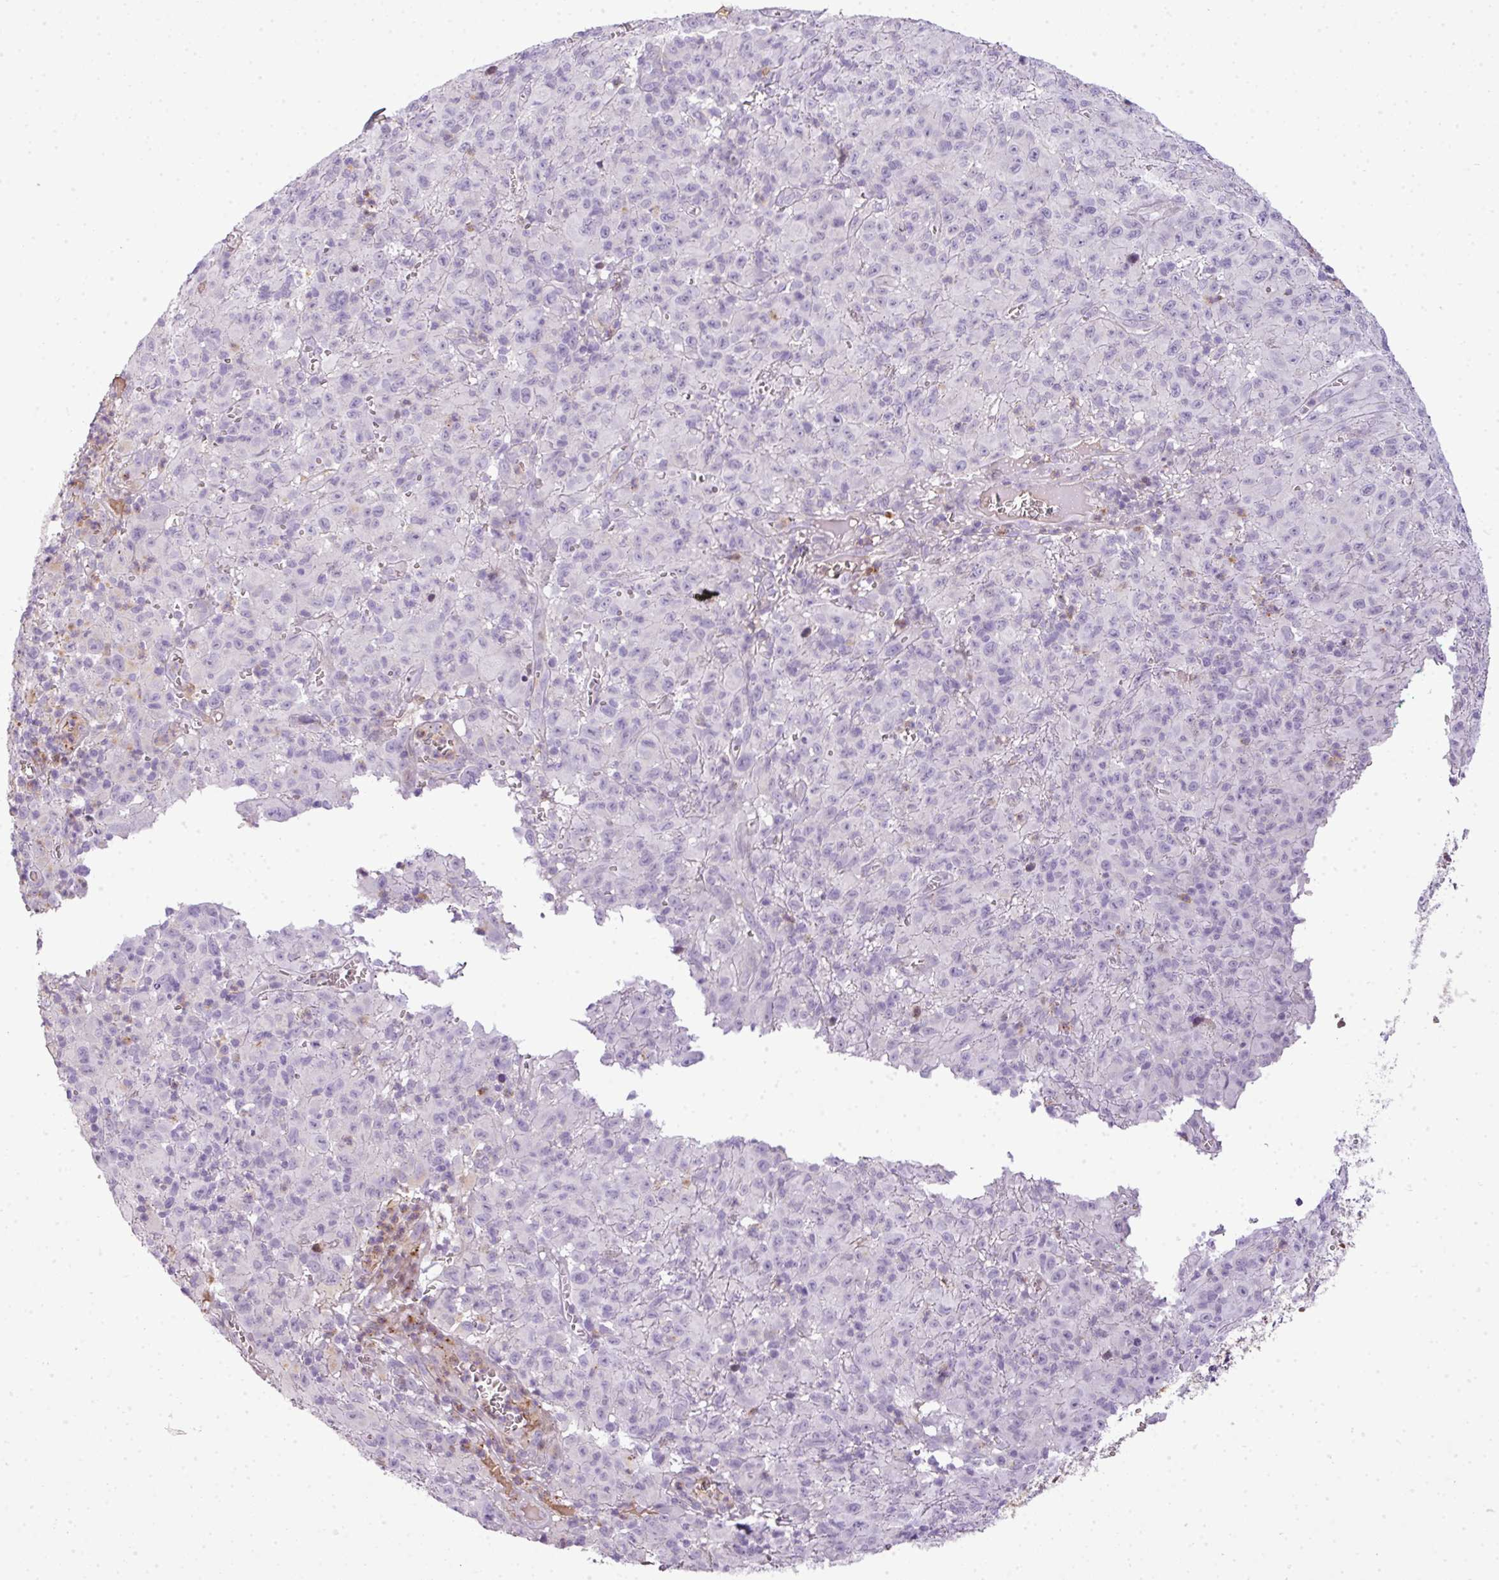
{"staining": {"intensity": "negative", "quantity": "none", "location": "none"}, "tissue": "melanoma", "cell_type": "Tumor cells", "image_type": "cancer", "snomed": [{"axis": "morphology", "description": "Malignant melanoma, NOS"}, {"axis": "topography", "description": "Skin"}], "caption": "This histopathology image is of melanoma stained with IHC to label a protein in brown with the nuclei are counter-stained blue. There is no staining in tumor cells.", "gene": "C4B", "patient": {"sex": "male", "age": 46}}